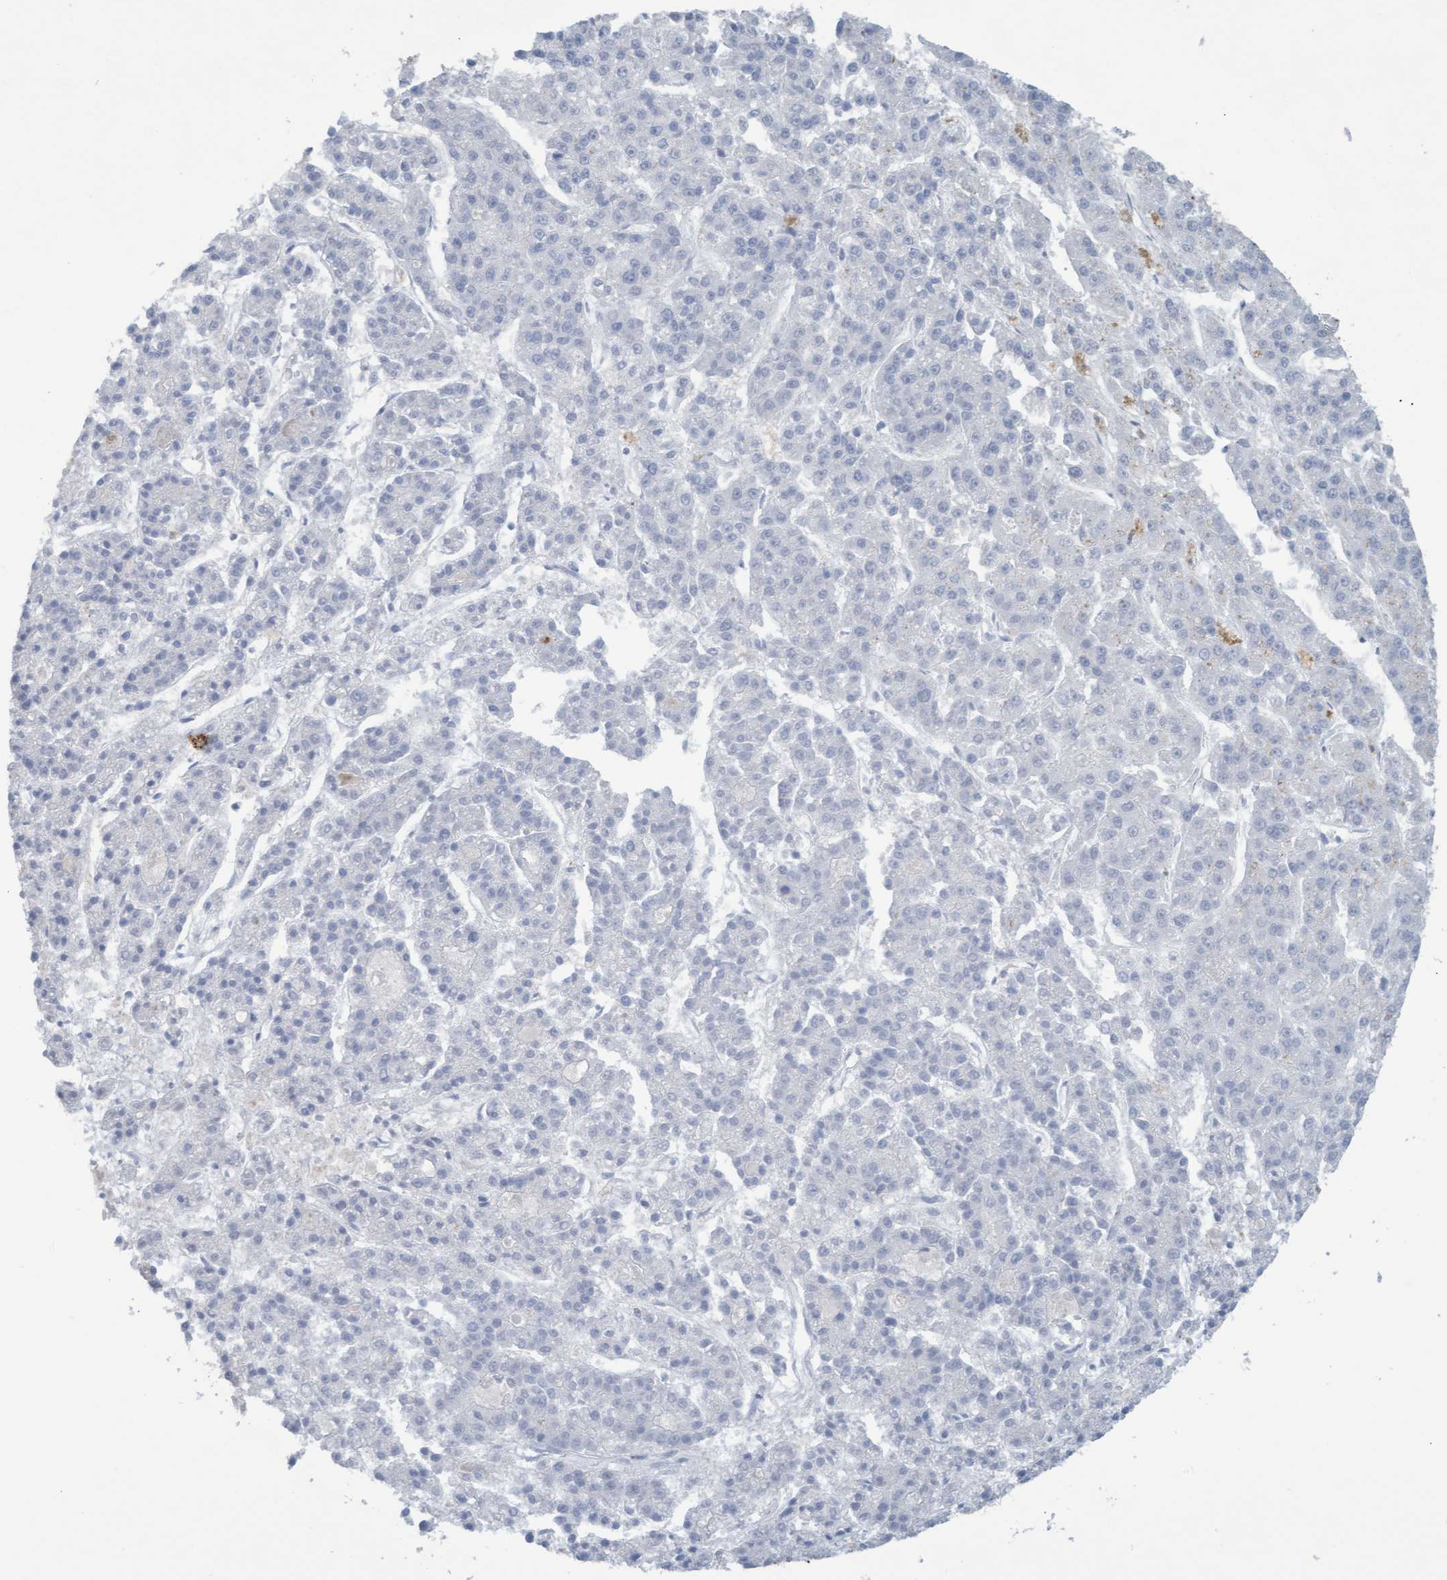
{"staining": {"intensity": "negative", "quantity": "none", "location": "none"}, "tissue": "liver cancer", "cell_type": "Tumor cells", "image_type": "cancer", "snomed": [{"axis": "morphology", "description": "Carcinoma, Hepatocellular, NOS"}, {"axis": "topography", "description": "Liver"}], "caption": "This is an immunohistochemistry (IHC) photomicrograph of liver cancer. There is no positivity in tumor cells.", "gene": "SSTR3", "patient": {"sex": "male", "age": 70}}